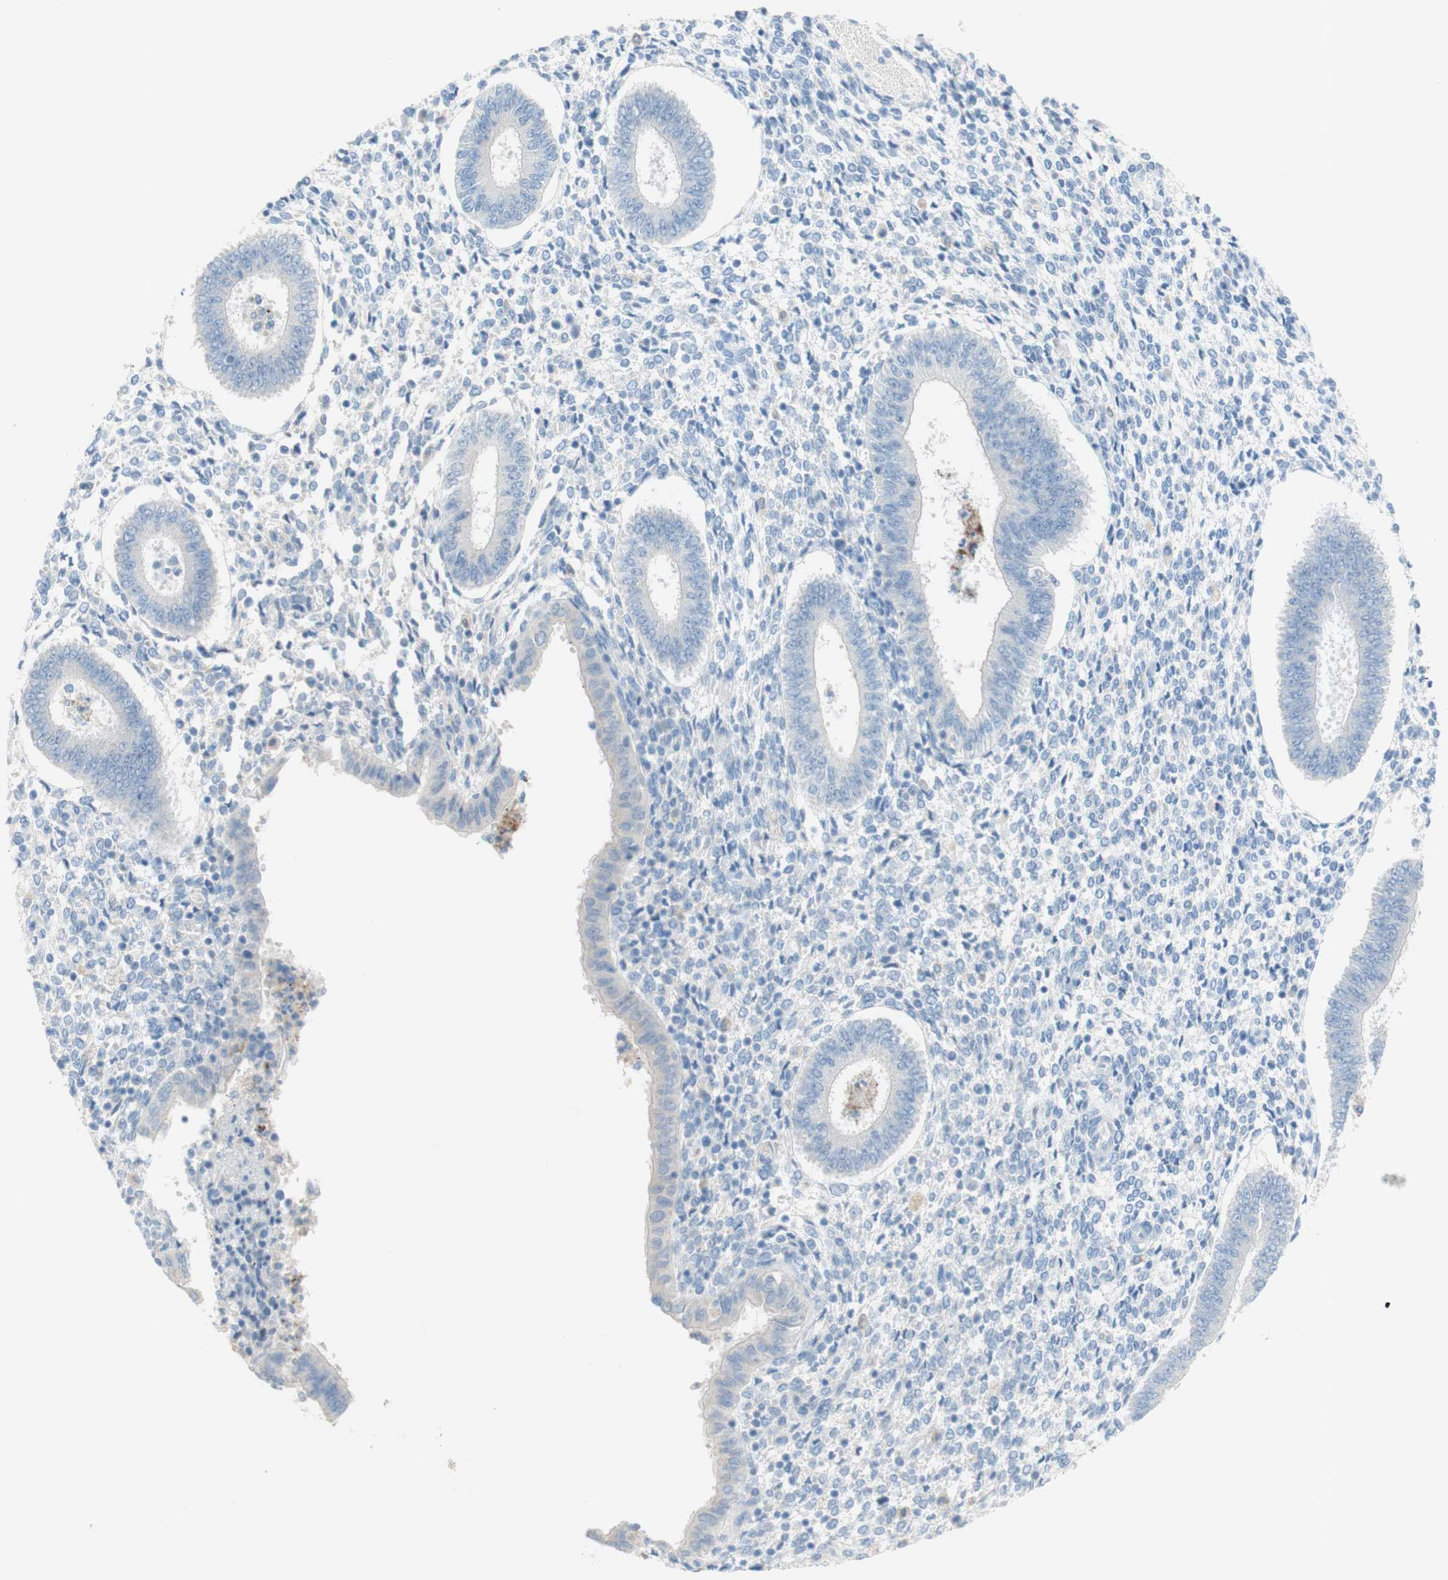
{"staining": {"intensity": "negative", "quantity": "none", "location": "none"}, "tissue": "endometrium", "cell_type": "Cells in endometrial stroma", "image_type": "normal", "snomed": [{"axis": "morphology", "description": "Normal tissue, NOS"}, {"axis": "topography", "description": "Endometrium"}], "caption": "Immunohistochemistry (IHC) image of benign endometrium stained for a protein (brown), which demonstrates no staining in cells in endometrial stroma.", "gene": "POLR2J3", "patient": {"sex": "female", "age": 35}}